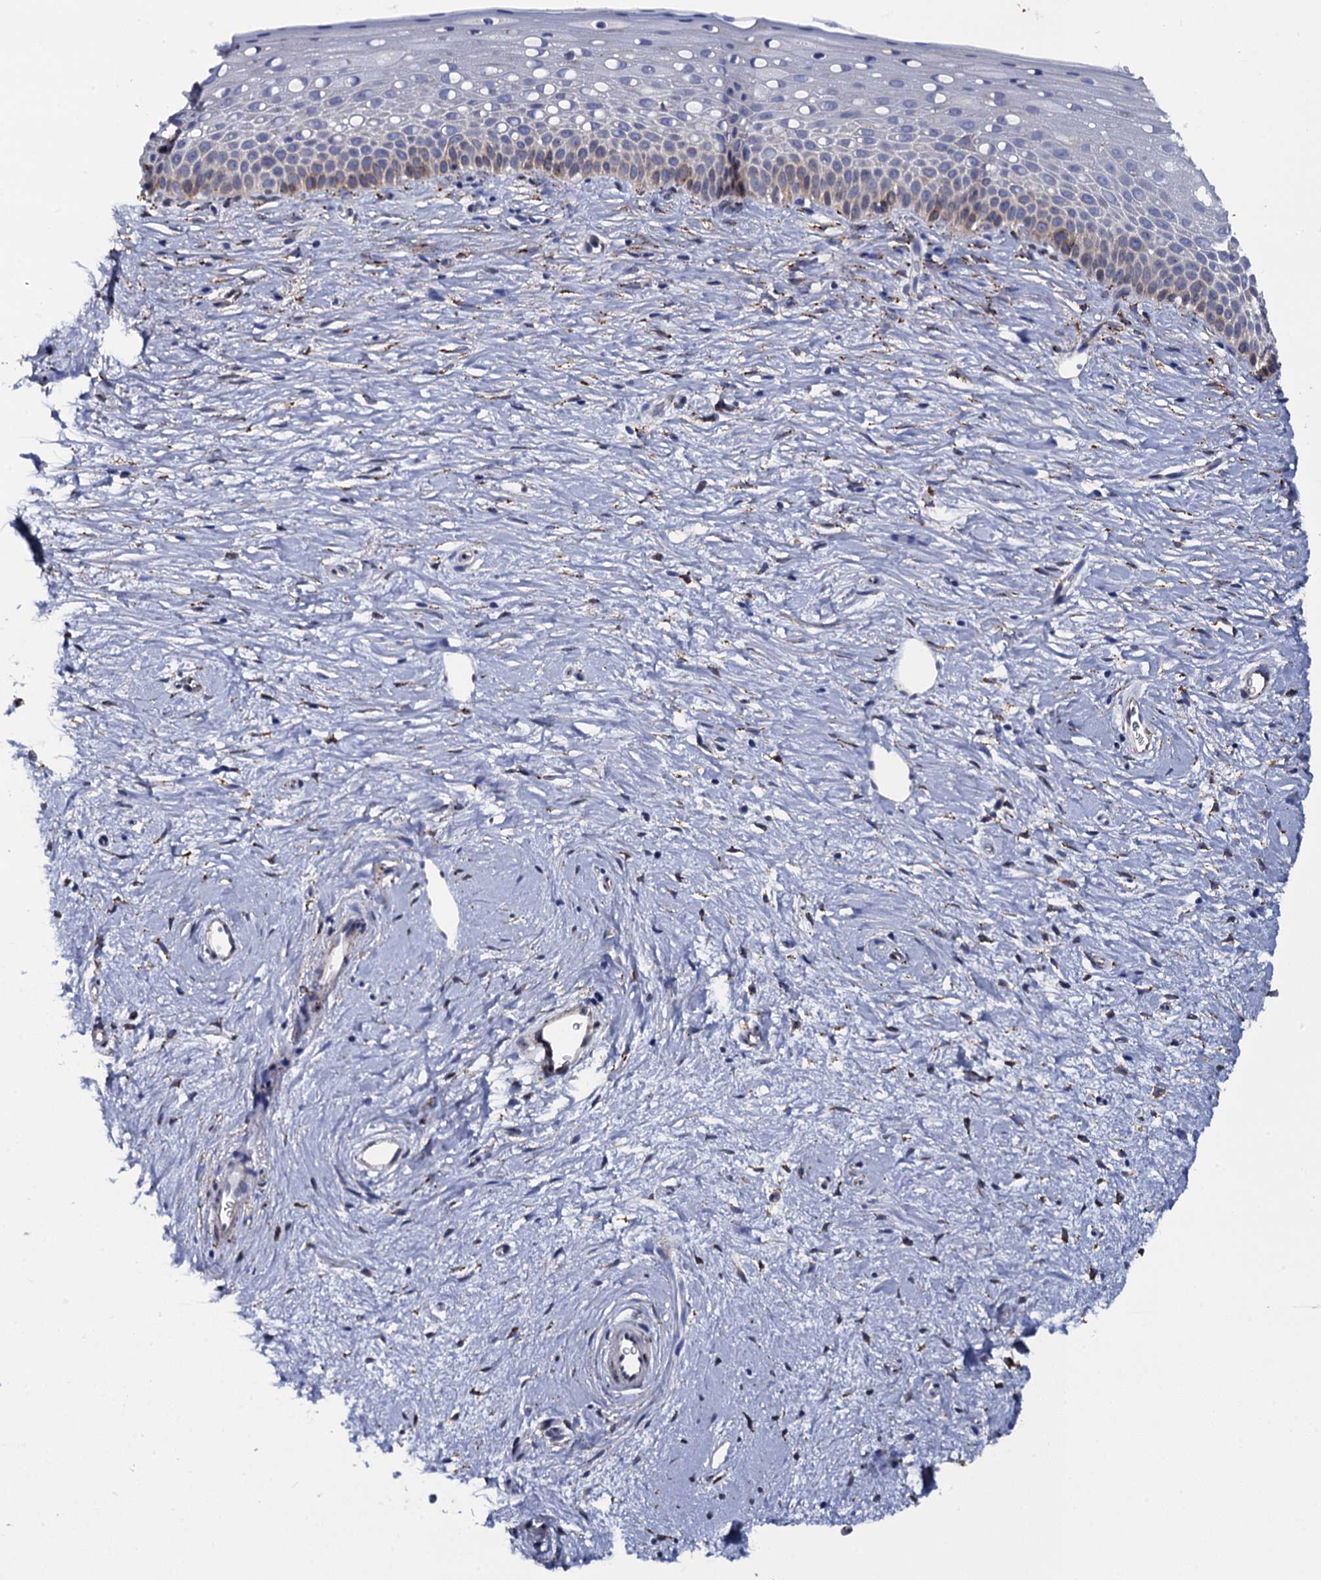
{"staining": {"intensity": "negative", "quantity": "none", "location": "none"}, "tissue": "cervix", "cell_type": "Glandular cells", "image_type": "normal", "snomed": [{"axis": "morphology", "description": "Normal tissue, NOS"}, {"axis": "topography", "description": "Cervix"}], "caption": "The IHC histopathology image has no significant expression in glandular cells of cervix.", "gene": "POGLUT3", "patient": {"sex": "female", "age": 57}}